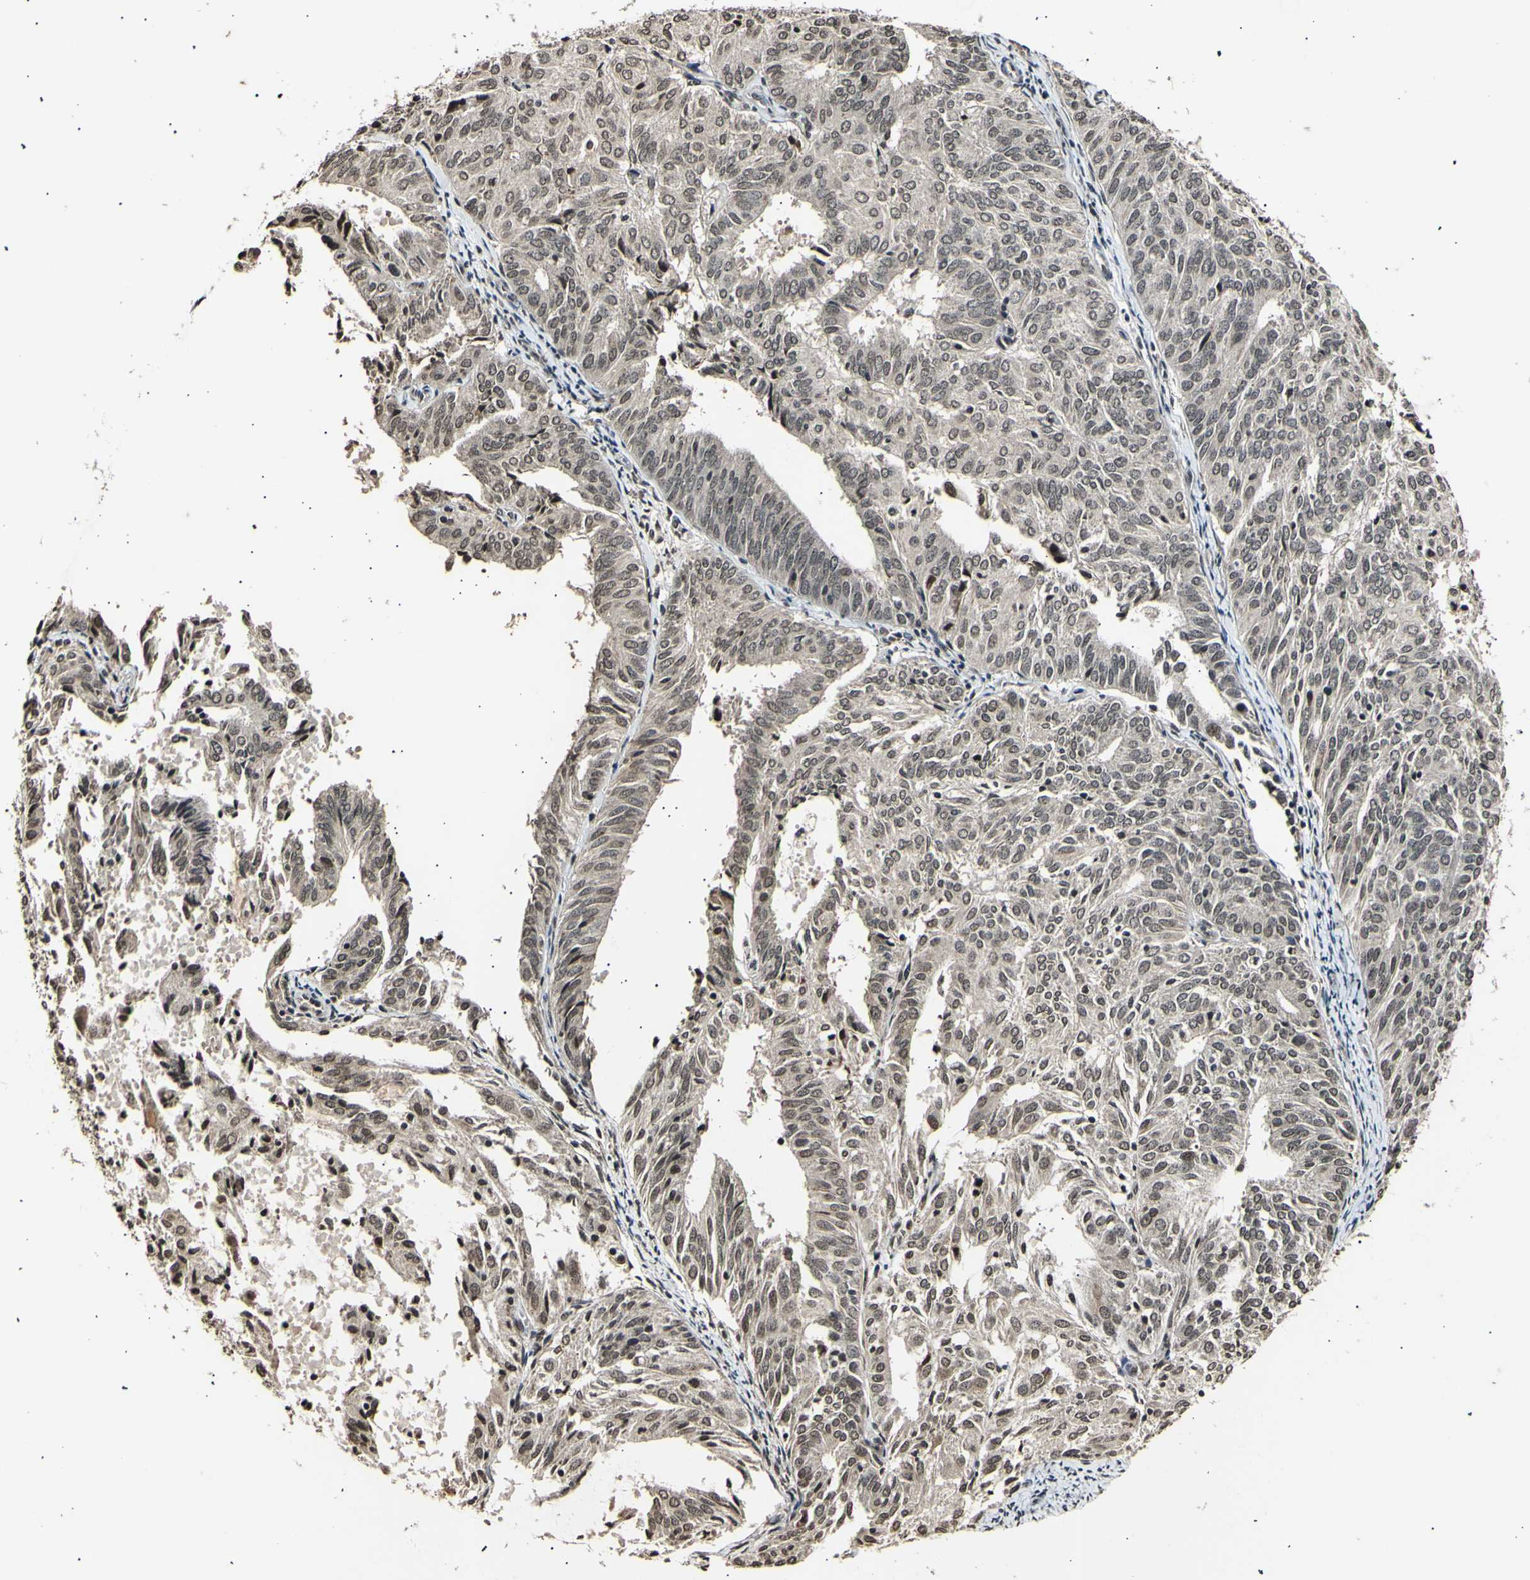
{"staining": {"intensity": "weak", "quantity": ">75%", "location": "cytoplasmic/membranous,nuclear"}, "tissue": "endometrial cancer", "cell_type": "Tumor cells", "image_type": "cancer", "snomed": [{"axis": "morphology", "description": "Adenocarcinoma, NOS"}, {"axis": "topography", "description": "Uterus"}], "caption": "Endometrial adenocarcinoma stained for a protein shows weak cytoplasmic/membranous and nuclear positivity in tumor cells.", "gene": "ANAPC7", "patient": {"sex": "female", "age": 60}}